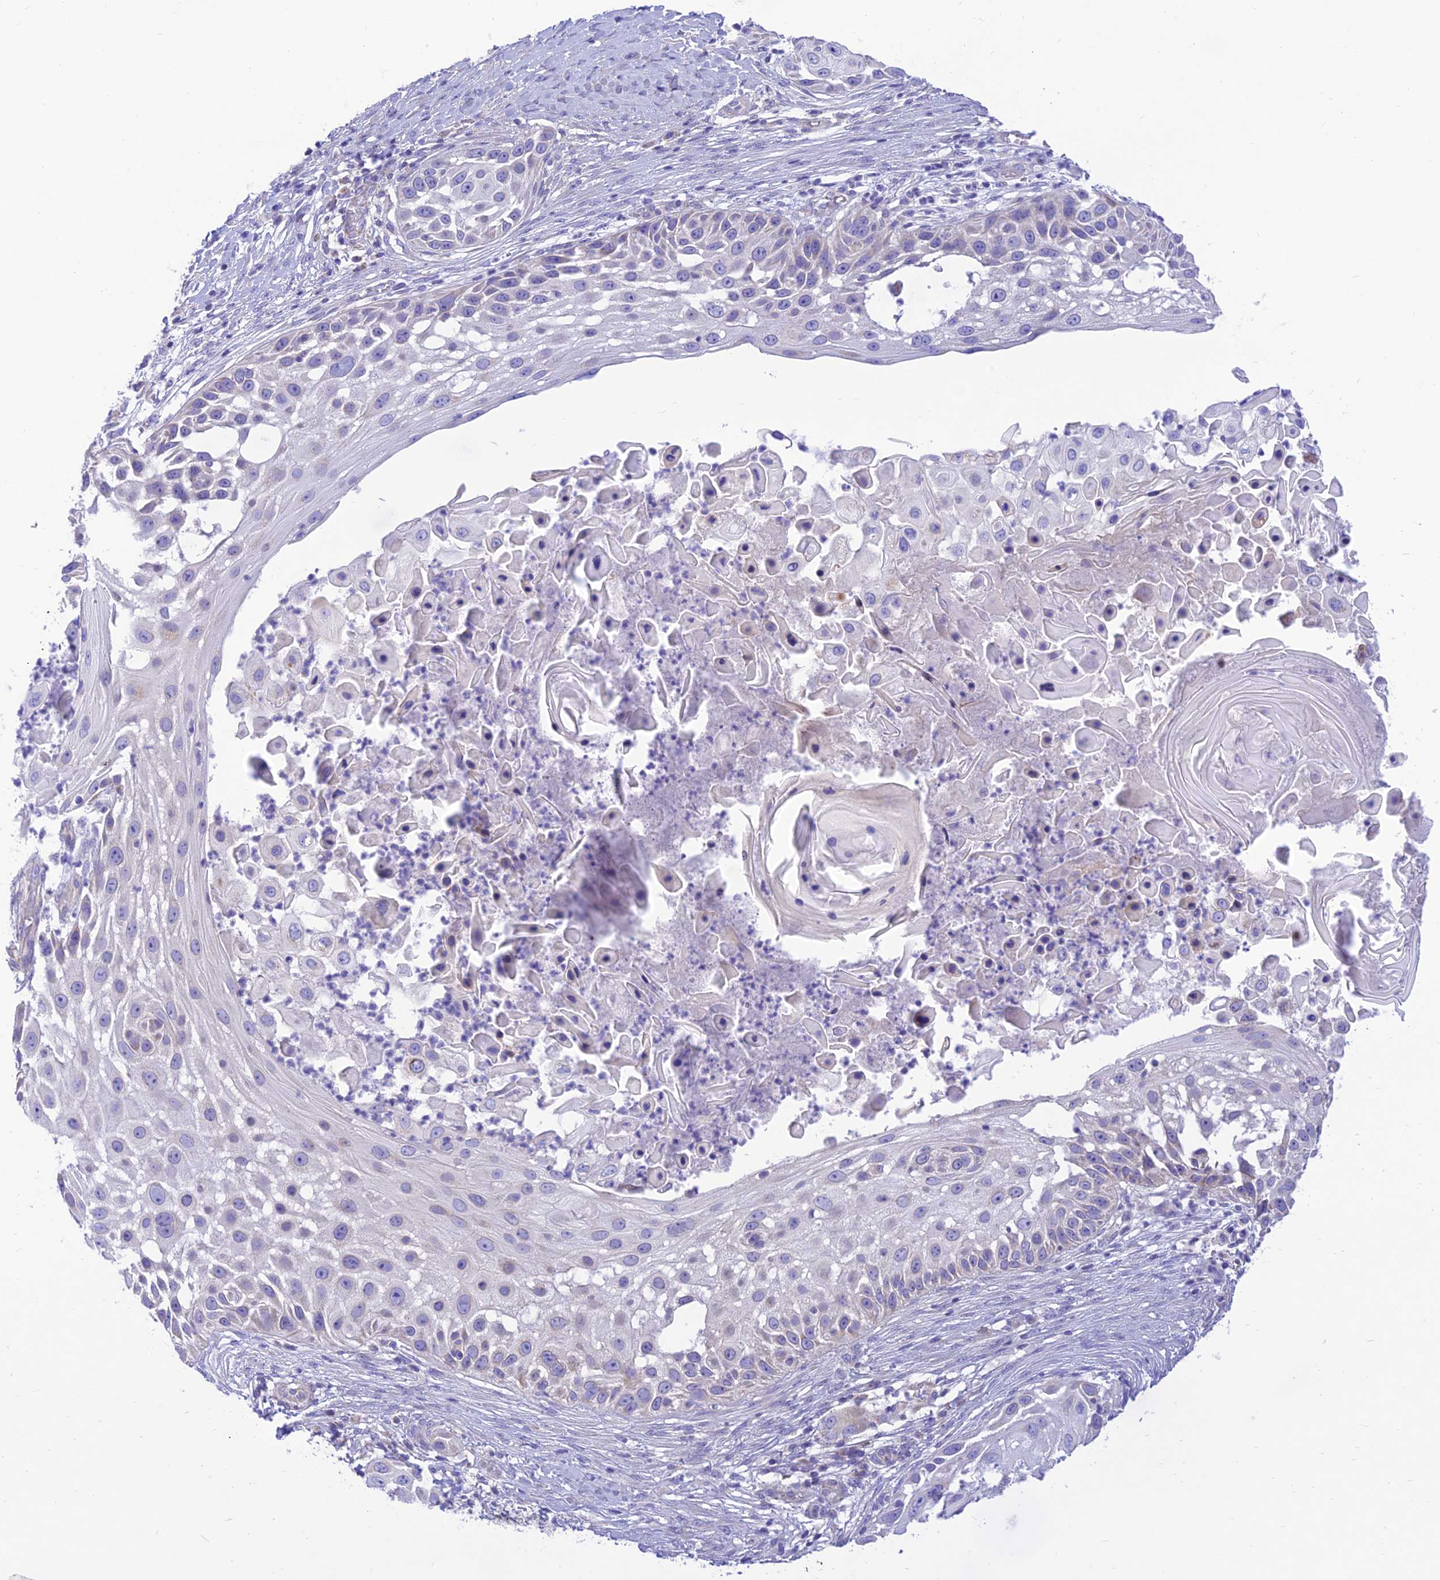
{"staining": {"intensity": "negative", "quantity": "none", "location": "none"}, "tissue": "skin cancer", "cell_type": "Tumor cells", "image_type": "cancer", "snomed": [{"axis": "morphology", "description": "Squamous cell carcinoma, NOS"}, {"axis": "topography", "description": "Skin"}], "caption": "Image shows no significant protein expression in tumor cells of squamous cell carcinoma (skin). (DAB immunohistochemistry, high magnification).", "gene": "FAM186B", "patient": {"sex": "female", "age": 44}}